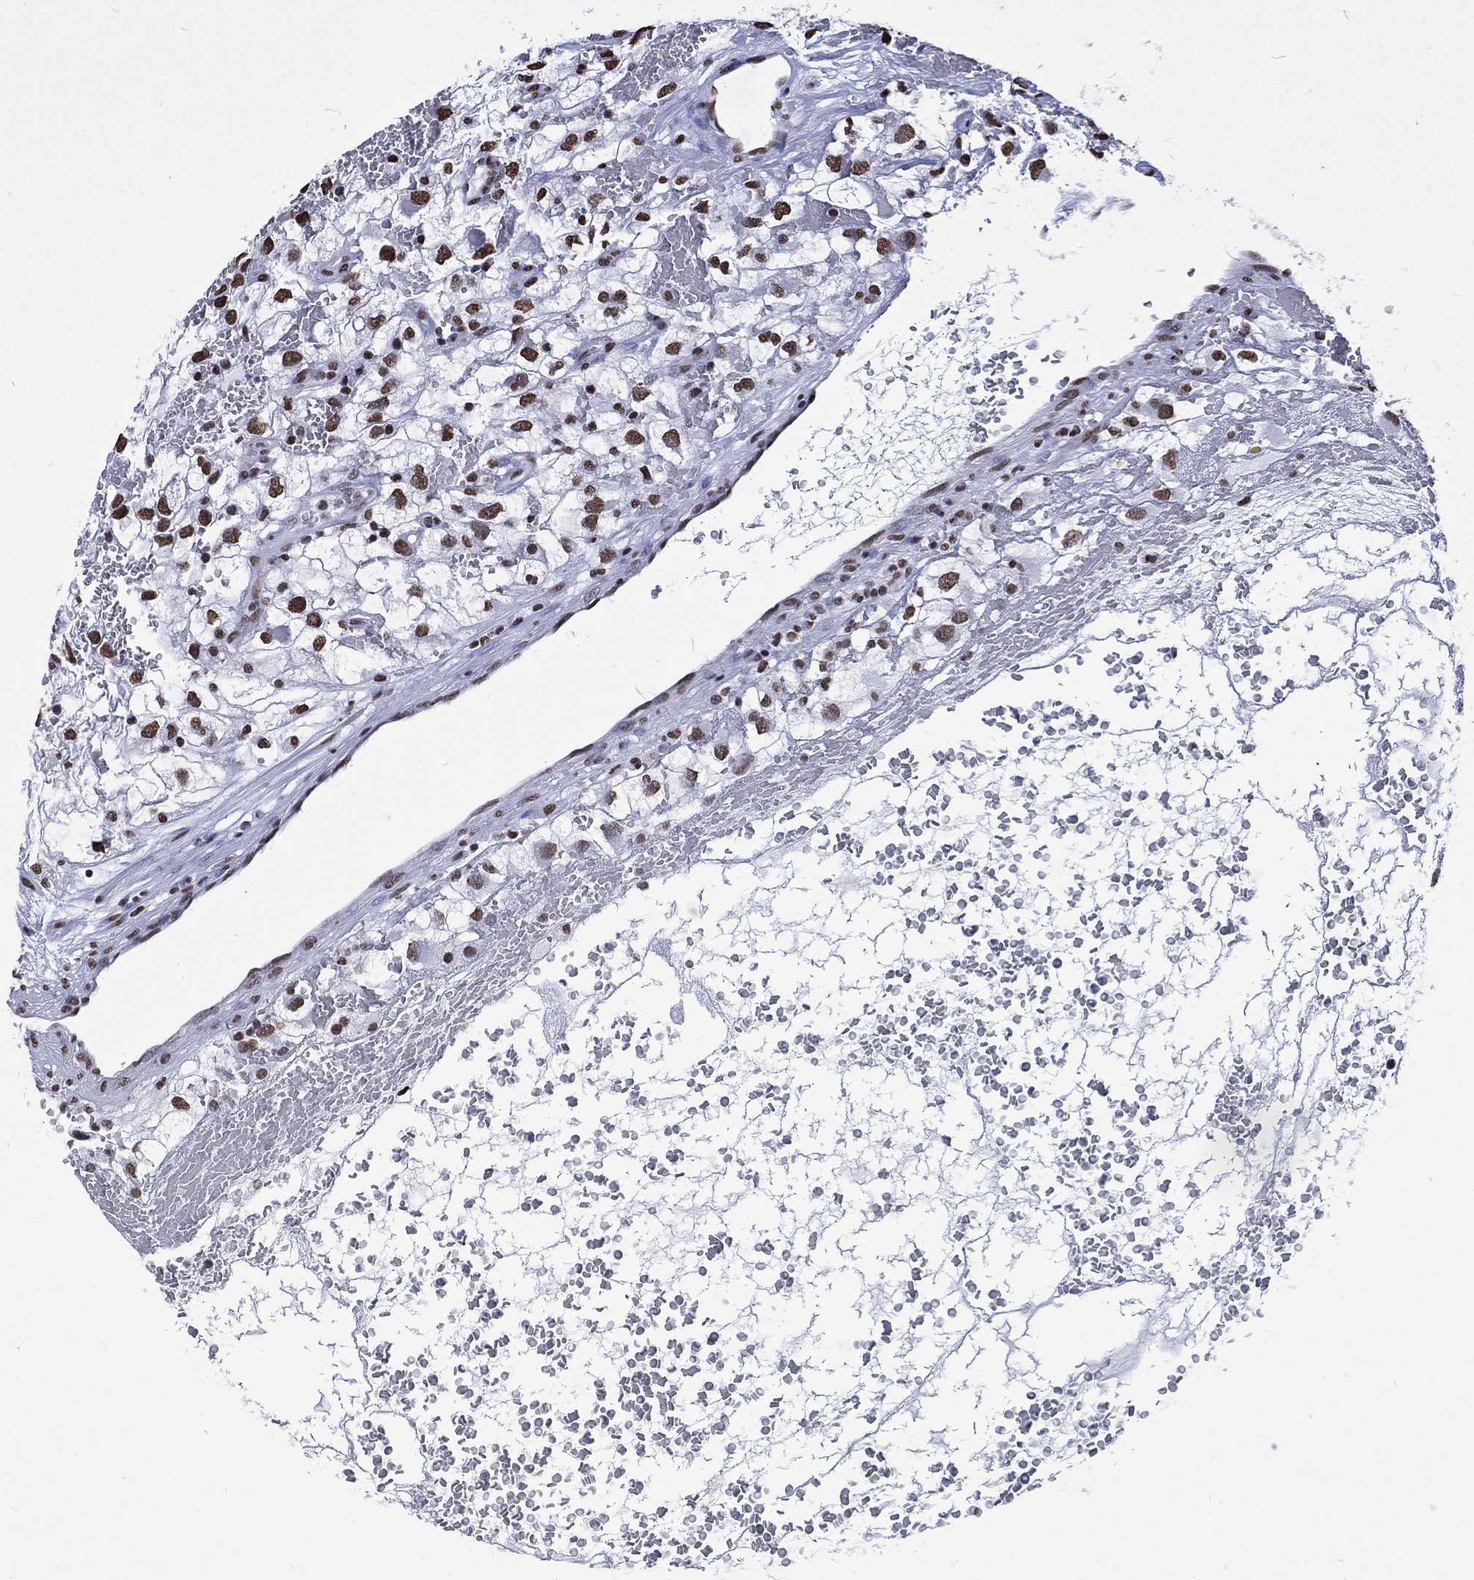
{"staining": {"intensity": "strong", "quantity": ">75%", "location": "nuclear"}, "tissue": "renal cancer", "cell_type": "Tumor cells", "image_type": "cancer", "snomed": [{"axis": "morphology", "description": "Adenocarcinoma, NOS"}, {"axis": "topography", "description": "Kidney"}], "caption": "Human renal cancer stained for a protein (brown) demonstrates strong nuclear positive staining in approximately >75% of tumor cells.", "gene": "RETREG2", "patient": {"sex": "male", "age": 59}}